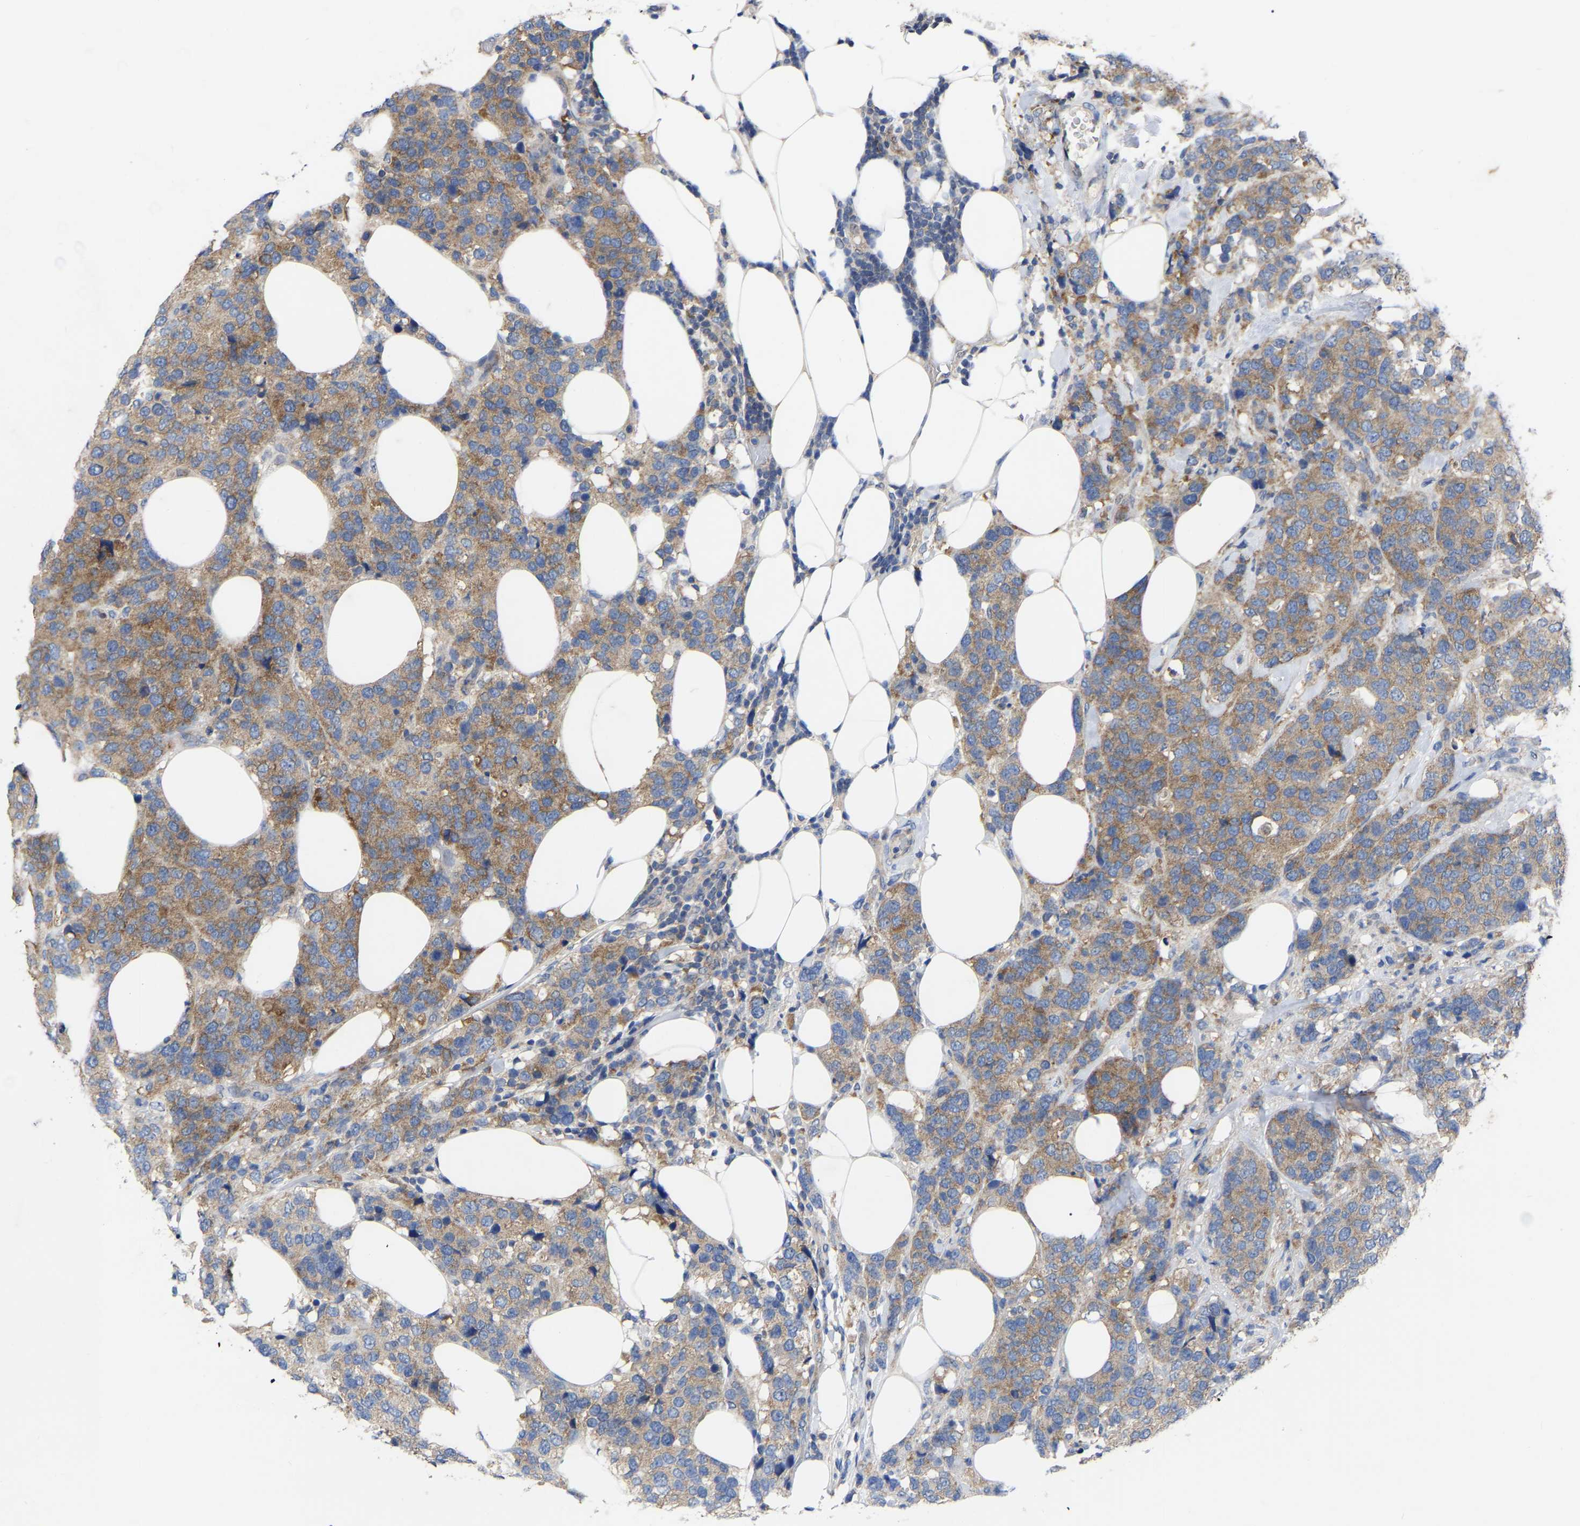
{"staining": {"intensity": "moderate", "quantity": ">75%", "location": "cytoplasmic/membranous"}, "tissue": "breast cancer", "cell_type": "Tumor cells", "image_type": "cancer", "snomed": [{"axis": "morphology", "description": "Lobular carcinoma"}, {"axis": "topography", "description": "Breast"}], "caption": "Immunohistochemistry histopathology image of neoplastic tissue: human breast cancer stained using immunohistochemistry (IHC) exhibits medium levels of moderate protein expression localized specifically in the cytoplasmic/membranous of tumor cells, appearing as a cytoplasmic/membranous brown color.", "gene": "TCP1", "patient": {"sex": "female", "age": 59}}